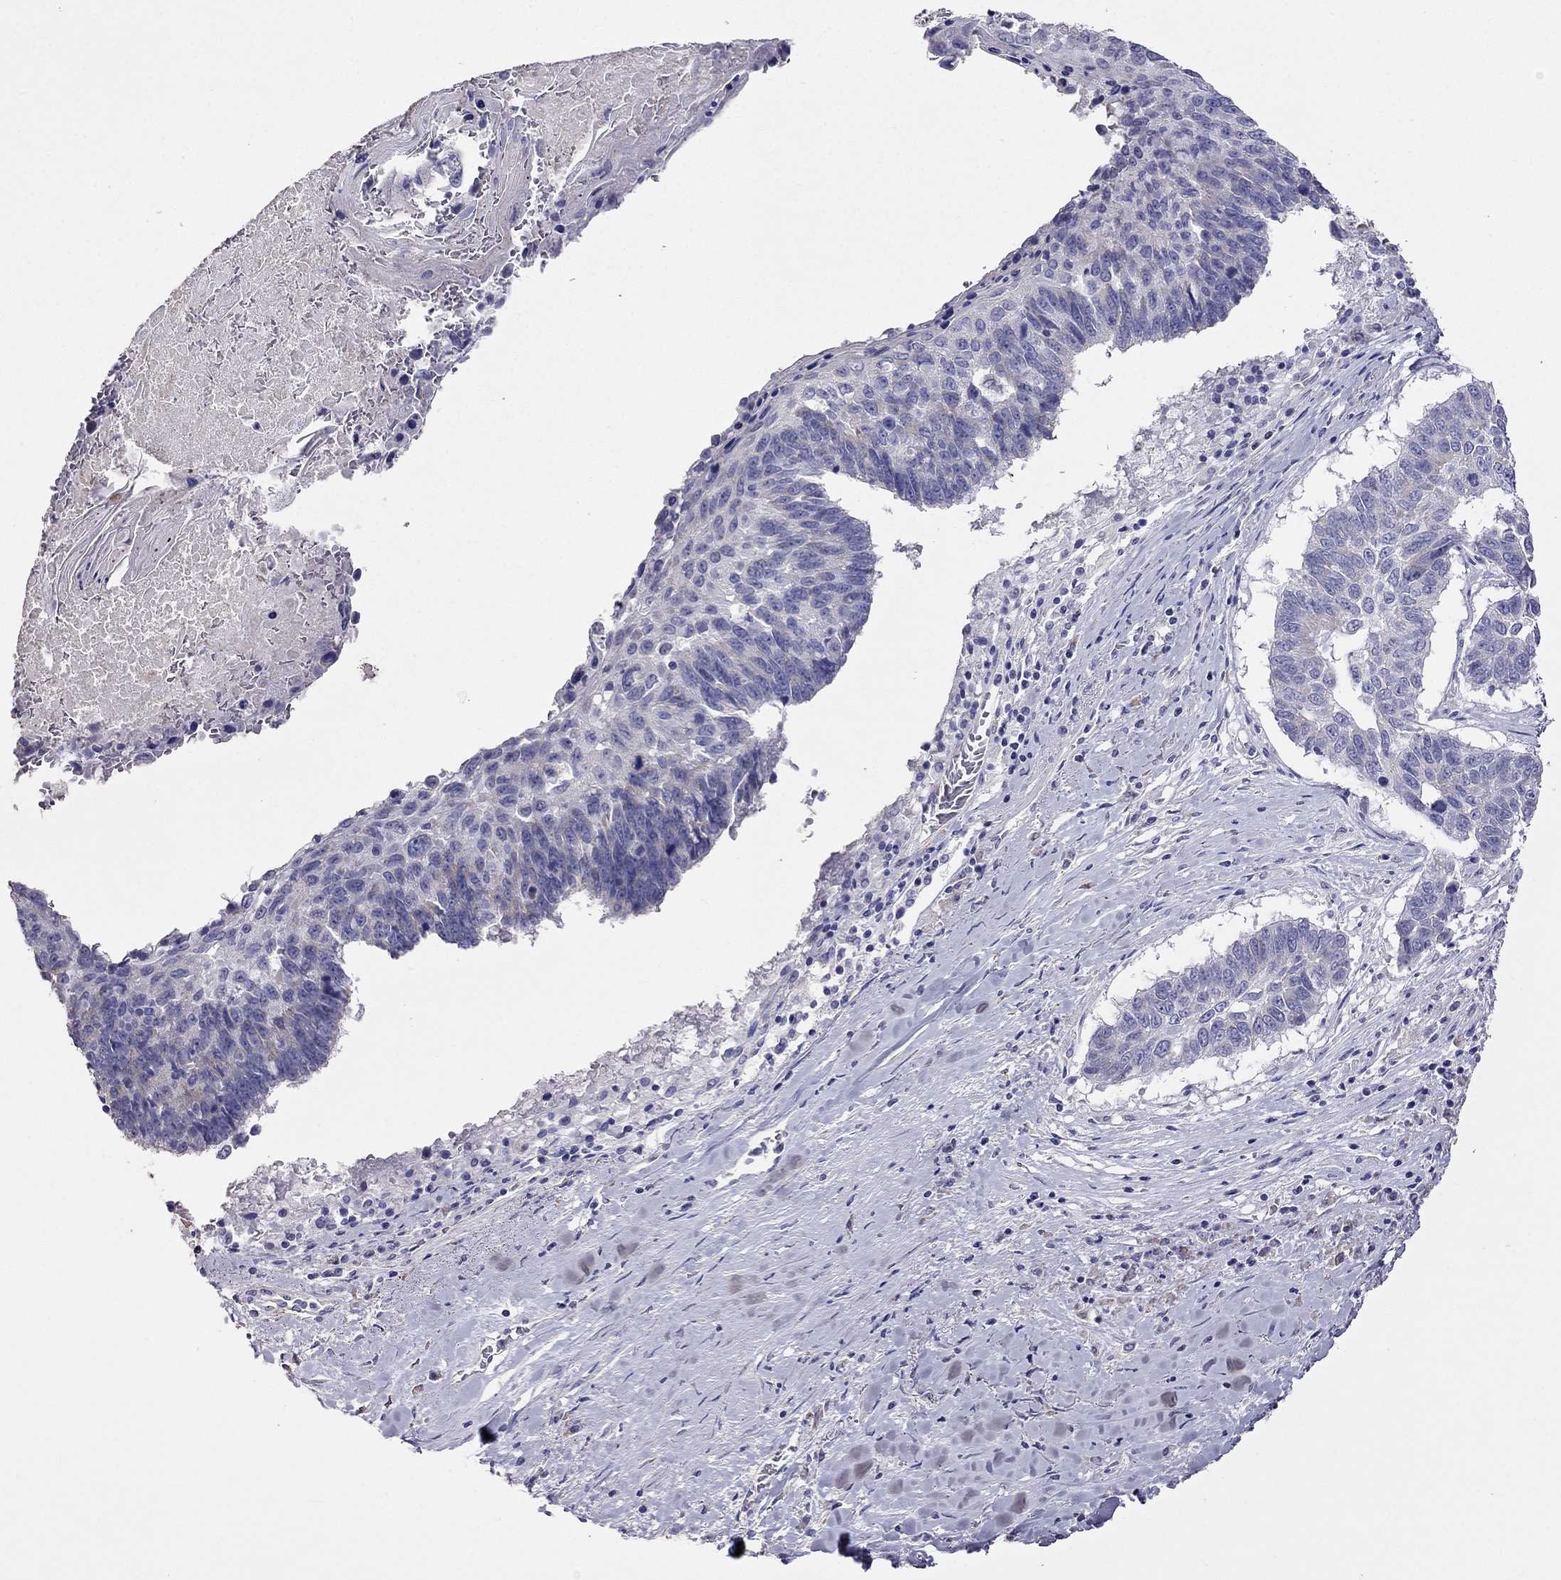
{"staining": {"intensity": "negative", "quantity": "none", "location": "none"}, "tissue": "lung cancer", "cell_type": "Tumor cells", "image_type": "cancer", "snomed": [{"axis": "morphology", "description": "Squamous cell carcinoma, NOS"}, {"axis": "topography", "description": "Lung"}], "caption": "DAB immunohistochemical staining of lung cancer (squamous cell carcinoma) reveals no significant positivity in tumor cells. (Stains: DAB (3,3'-diaminobenzidine) immunohistochemistry with hematoxylin counter stain, Microscopy: brightfield microscopy at high magnification).", "gene": "AK5", "patient": {"sex": "male", "age": 73}}